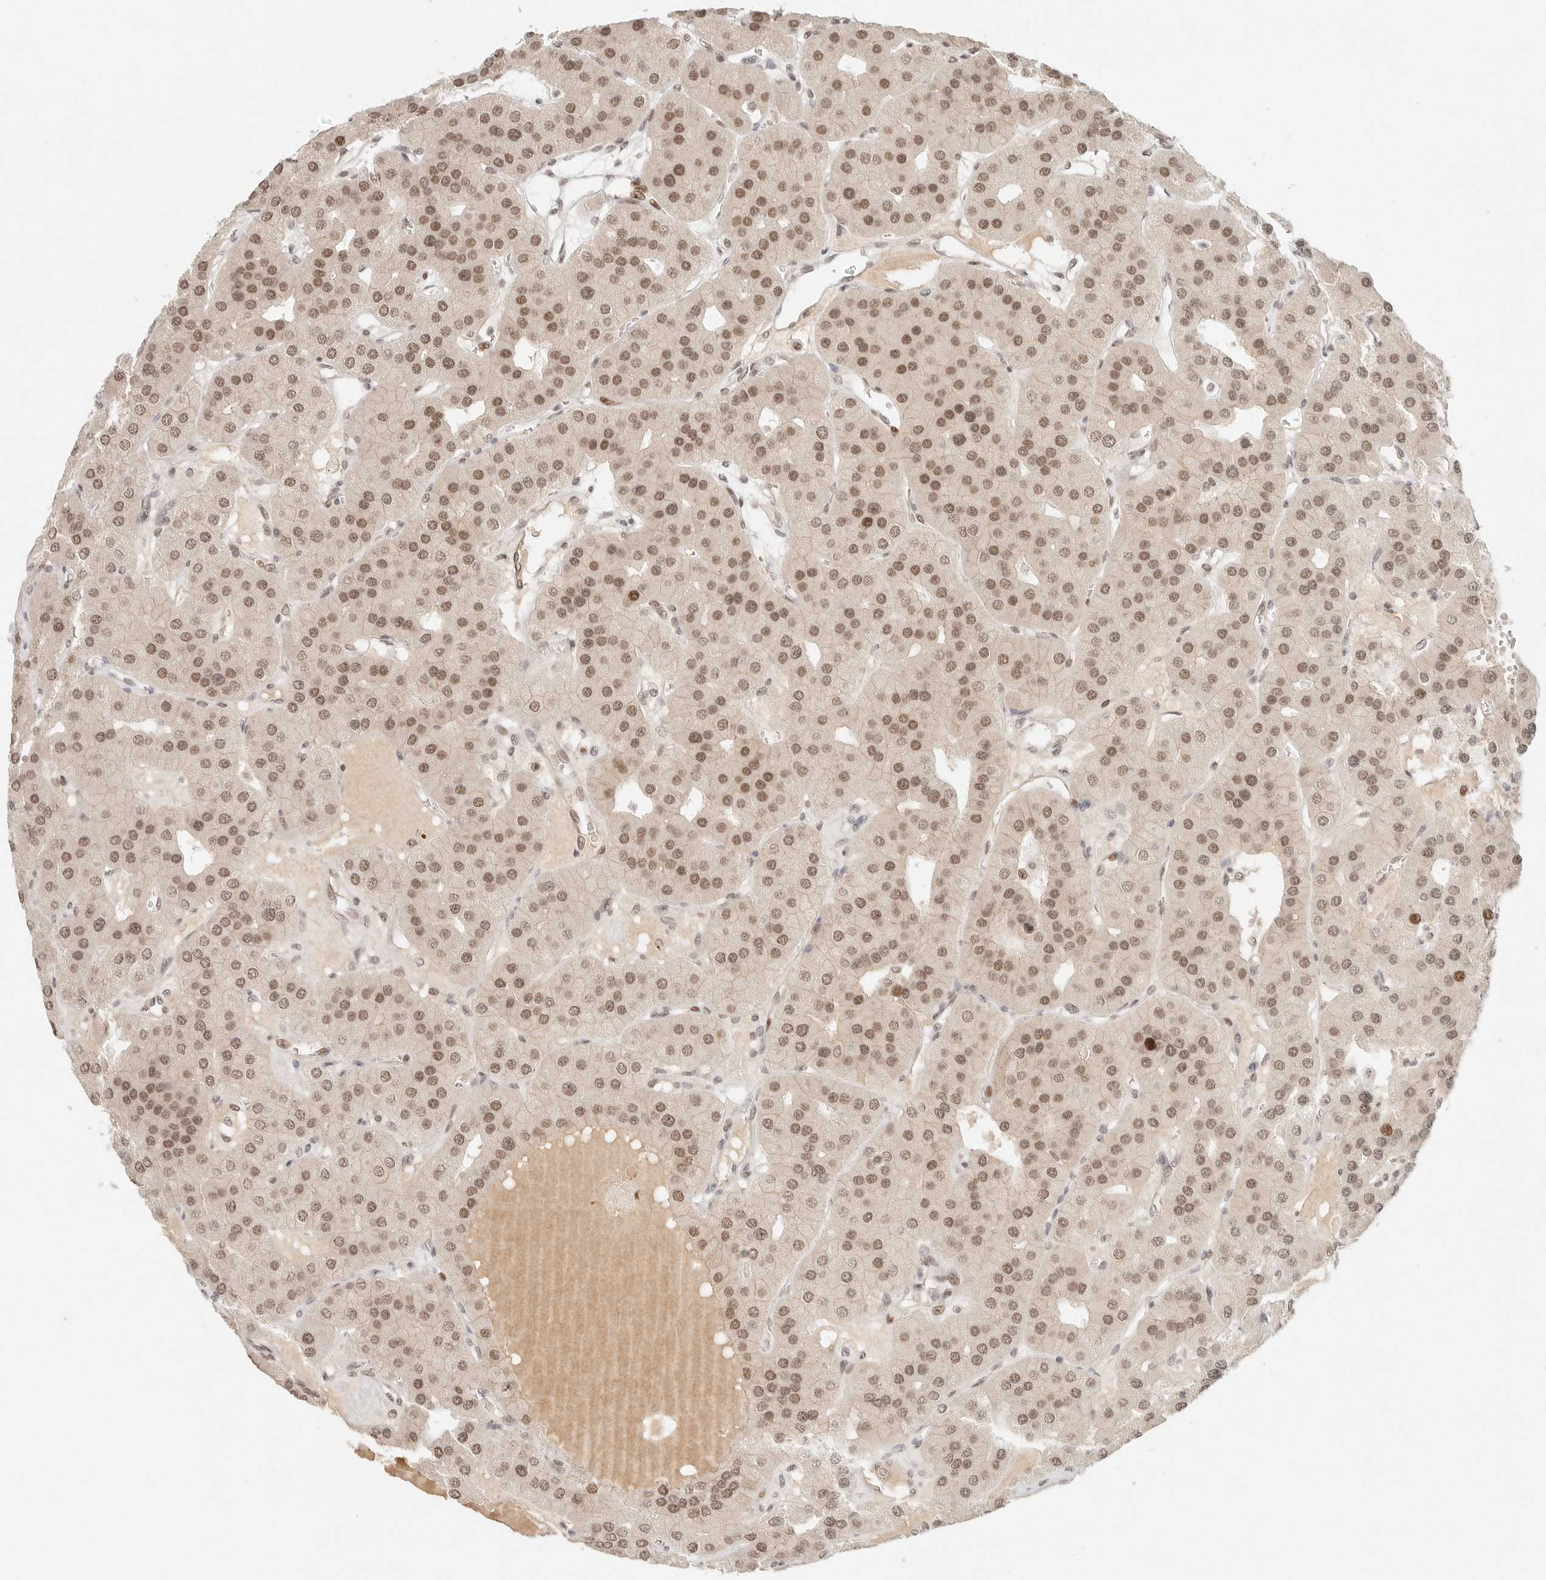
{"staining": {"intensity": "strong", "quantity": ">75%", "location": "nuclear"}, "tissue": "parathyroid gland", "cell_type": "Glandular cells", "image_type": "normal", "snomed": [{"axis": "morphology", "description": "Normal tissue, NOS"}, {"axis": "morphology", "description": "Adenoma, NOS"}, {"axis": "topography", "description": "Parathyroid gland"}], "caption": "Parathyroid gland stained with DAB immunohistochemistry (IHC) reveals high levels of strong nuclear expression in about >75% of glandular cells. (DAB IHC with brightfield microscopy, high magnification).", "gene": "HOXC5", "patient": {"sex": "female", "age": 86}}